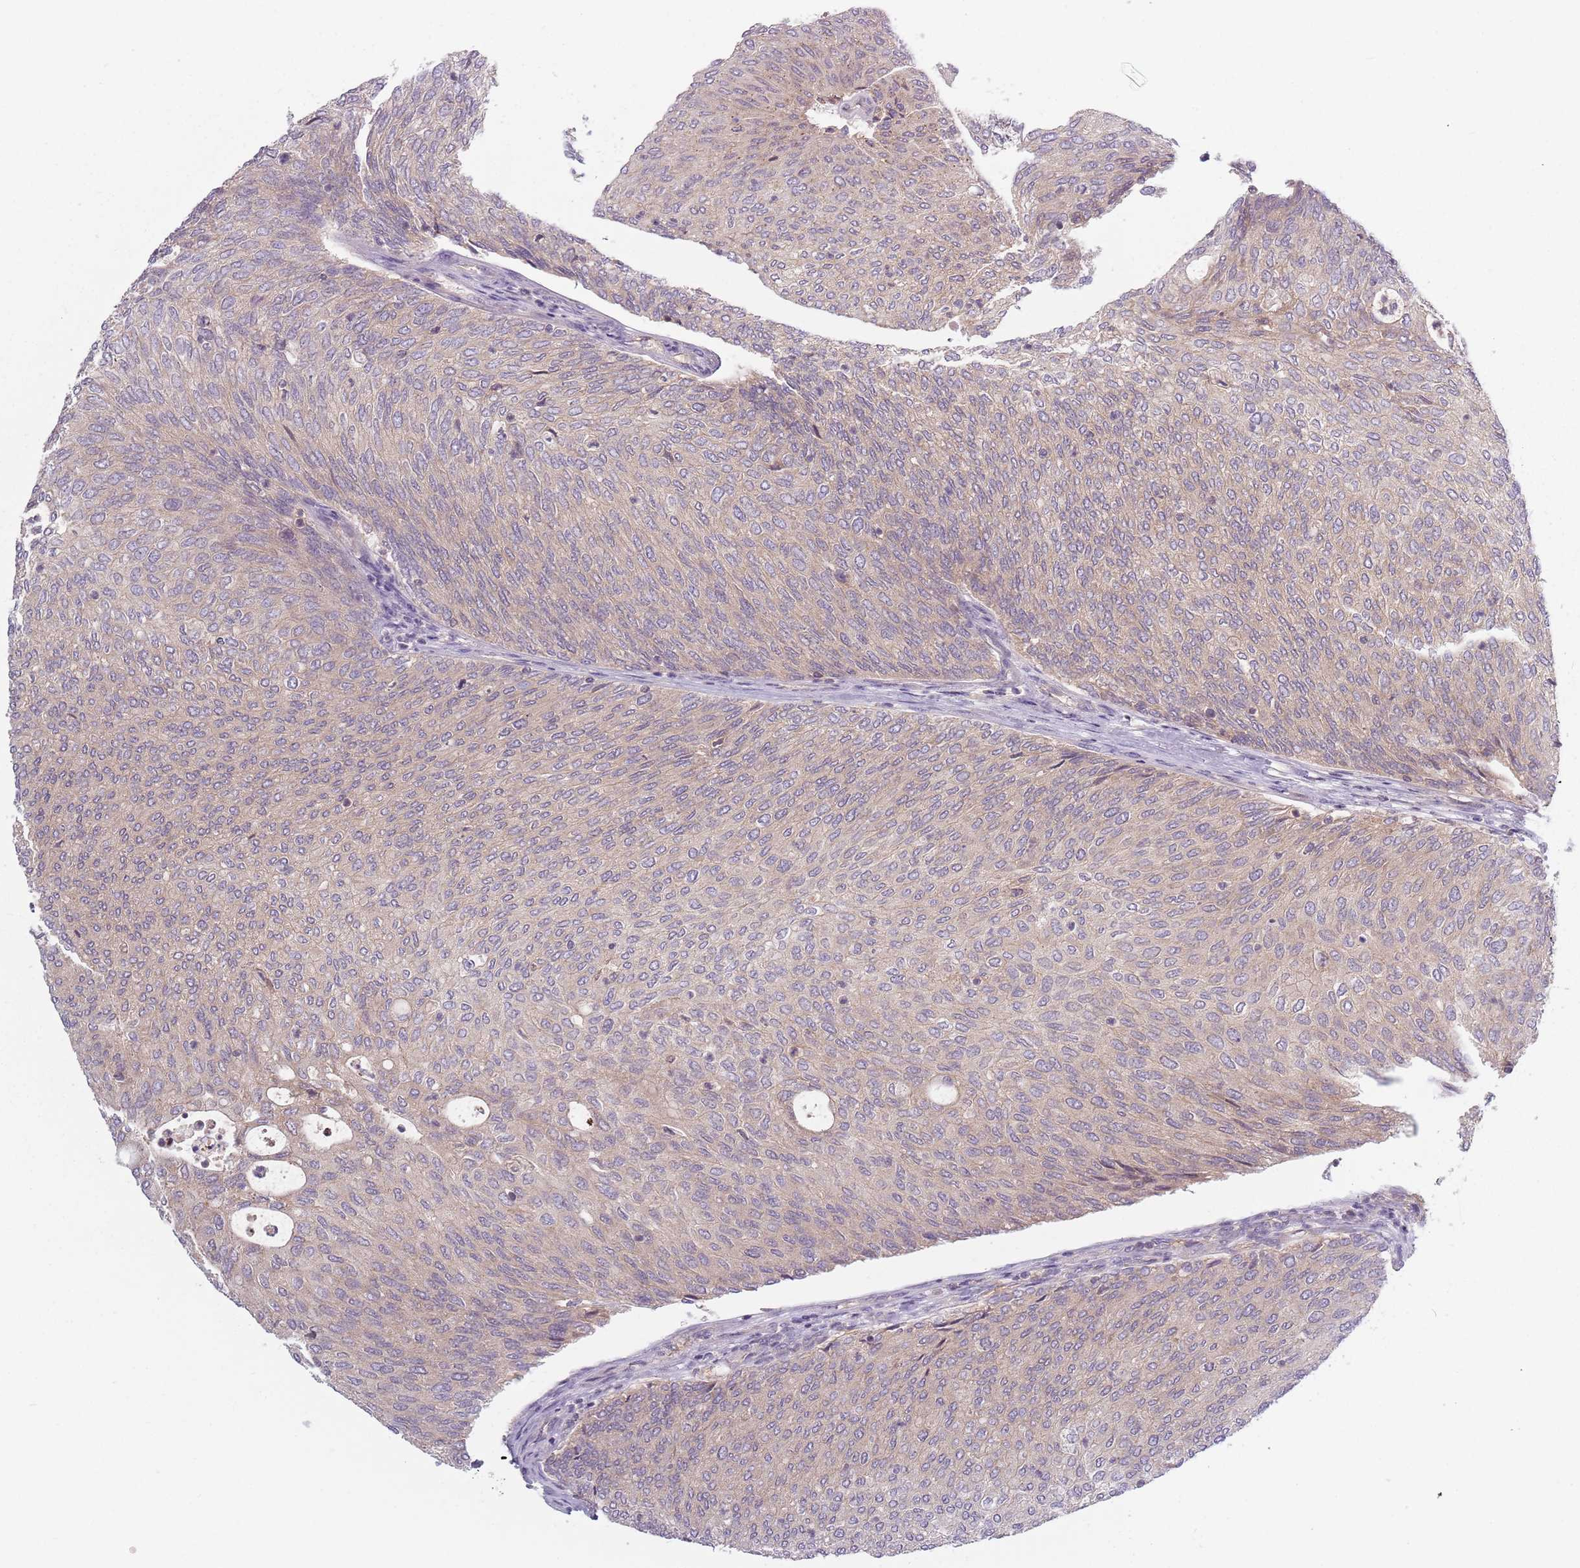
{"staining": {"intensity": "weak", "quantity": "<25%", "location": "cytoplasmic/membranous"}, "tissue": "urothelial cancer", "cell_type": "Tumor cells", "image_type": "cancer", "snomed": [{"axis": "morphology", "description": "Urothelial carcinoma, Low grade"}, {"axis": "topography", "description": "Urinary bladder"}], "caption": "Immunohistochemistry micrograph of urothelial cancer stained for a protein (brown), which shows no positivity in tumor cells.", "gene": "ASB13", "patient": {"sex": "female", "age": 79}}